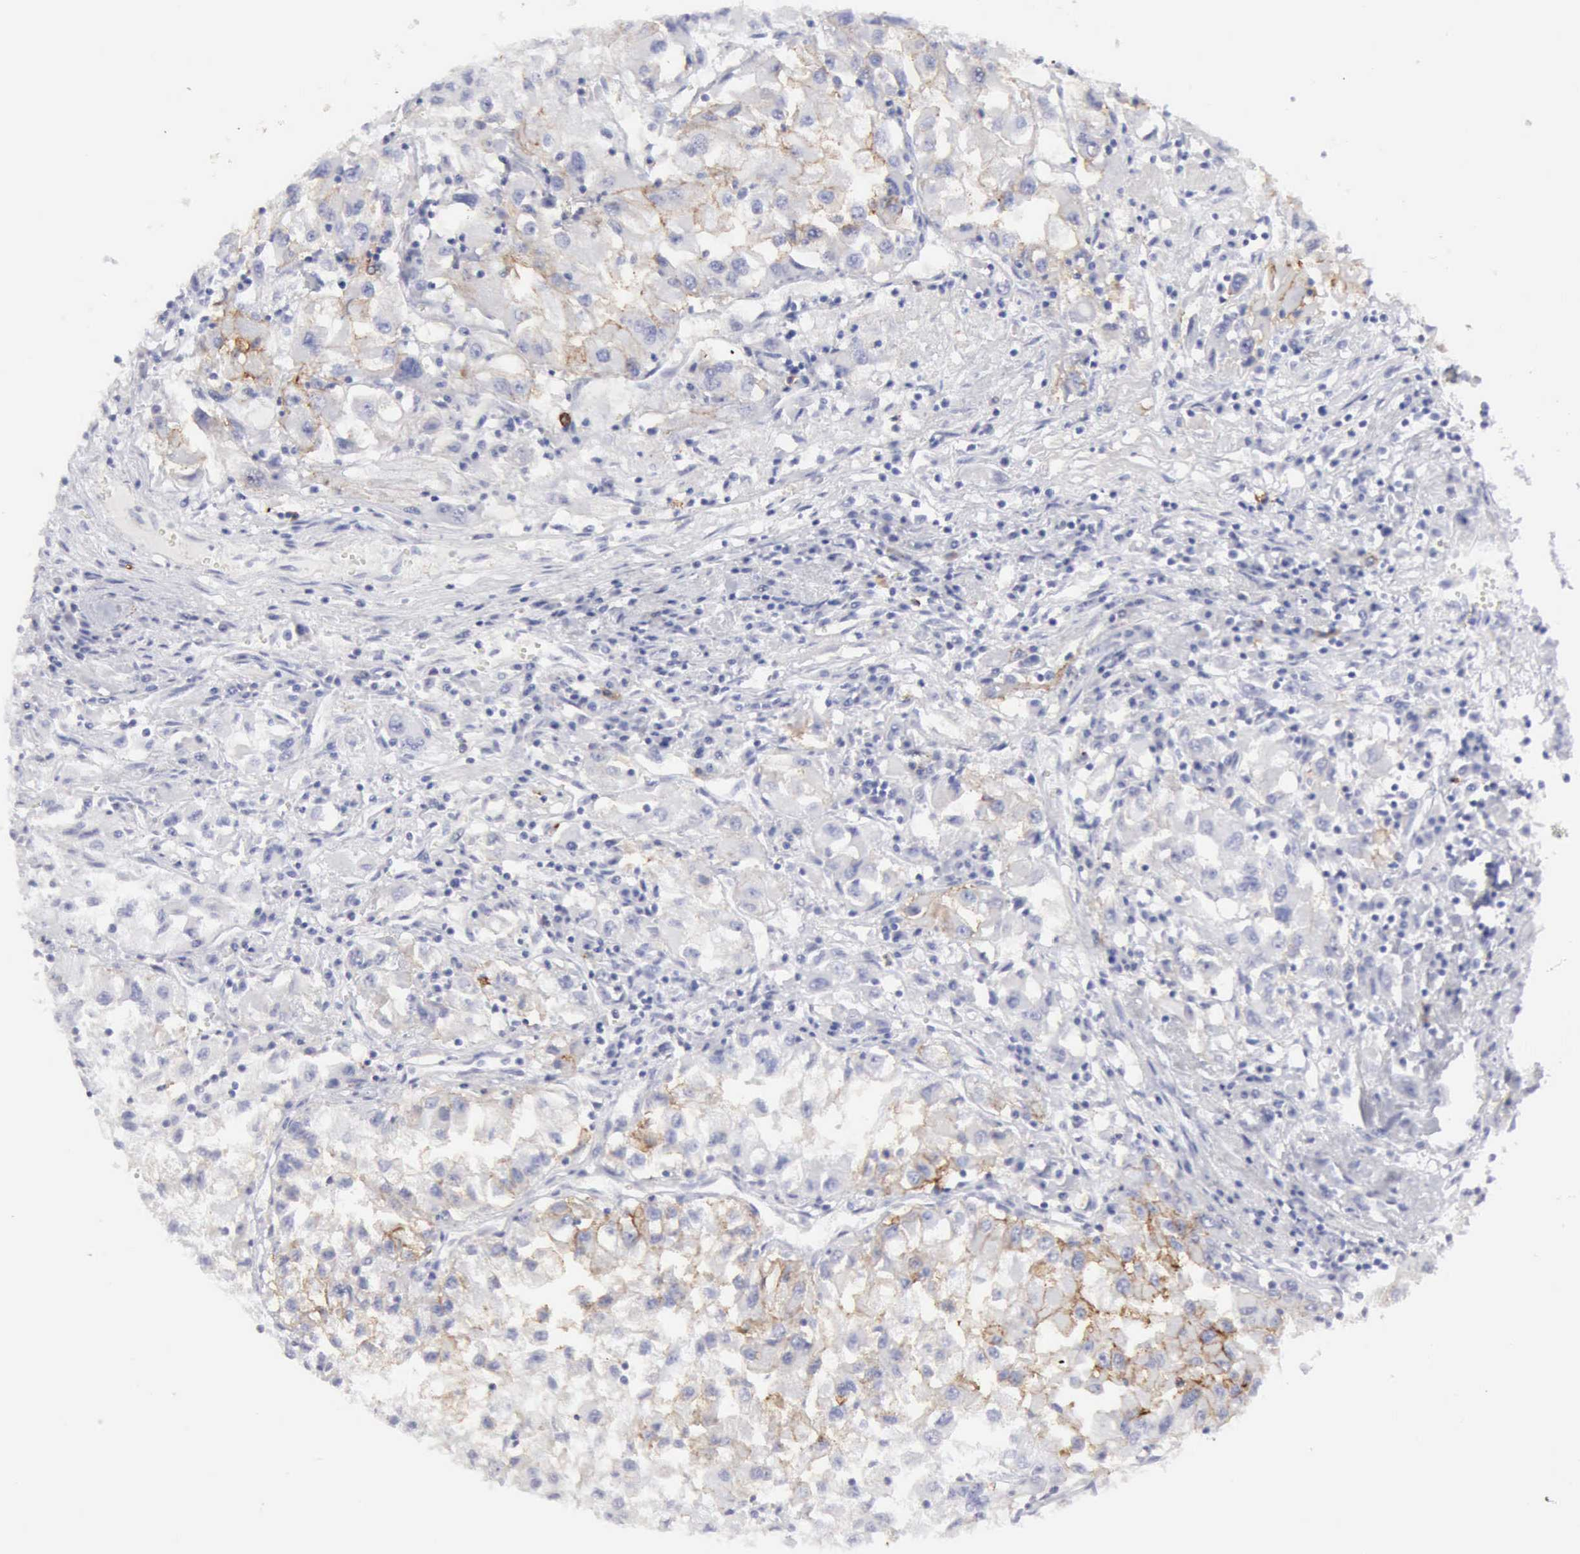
{"staining": {"intensity": "weak", "quantity": "25%-75%", "location": "cytoplasmic/membranous"}, "tissue": "renal cancer", "cell_type": "Tumor cells", "image_type": "cancer", "snomed": [{"axis": "morphology", "description": "Adenocarcinoma, NOS"}, {"axis": "topography", "description": "Kidney"}], "caption": "Protein staining shows weak cytoplasmic/membranous staining in approximately 25%-75% of tumor cells in adenocarcinoma (renal).", "gene": "NCAM1", "patient": {"sex": "male", "age": 59}}